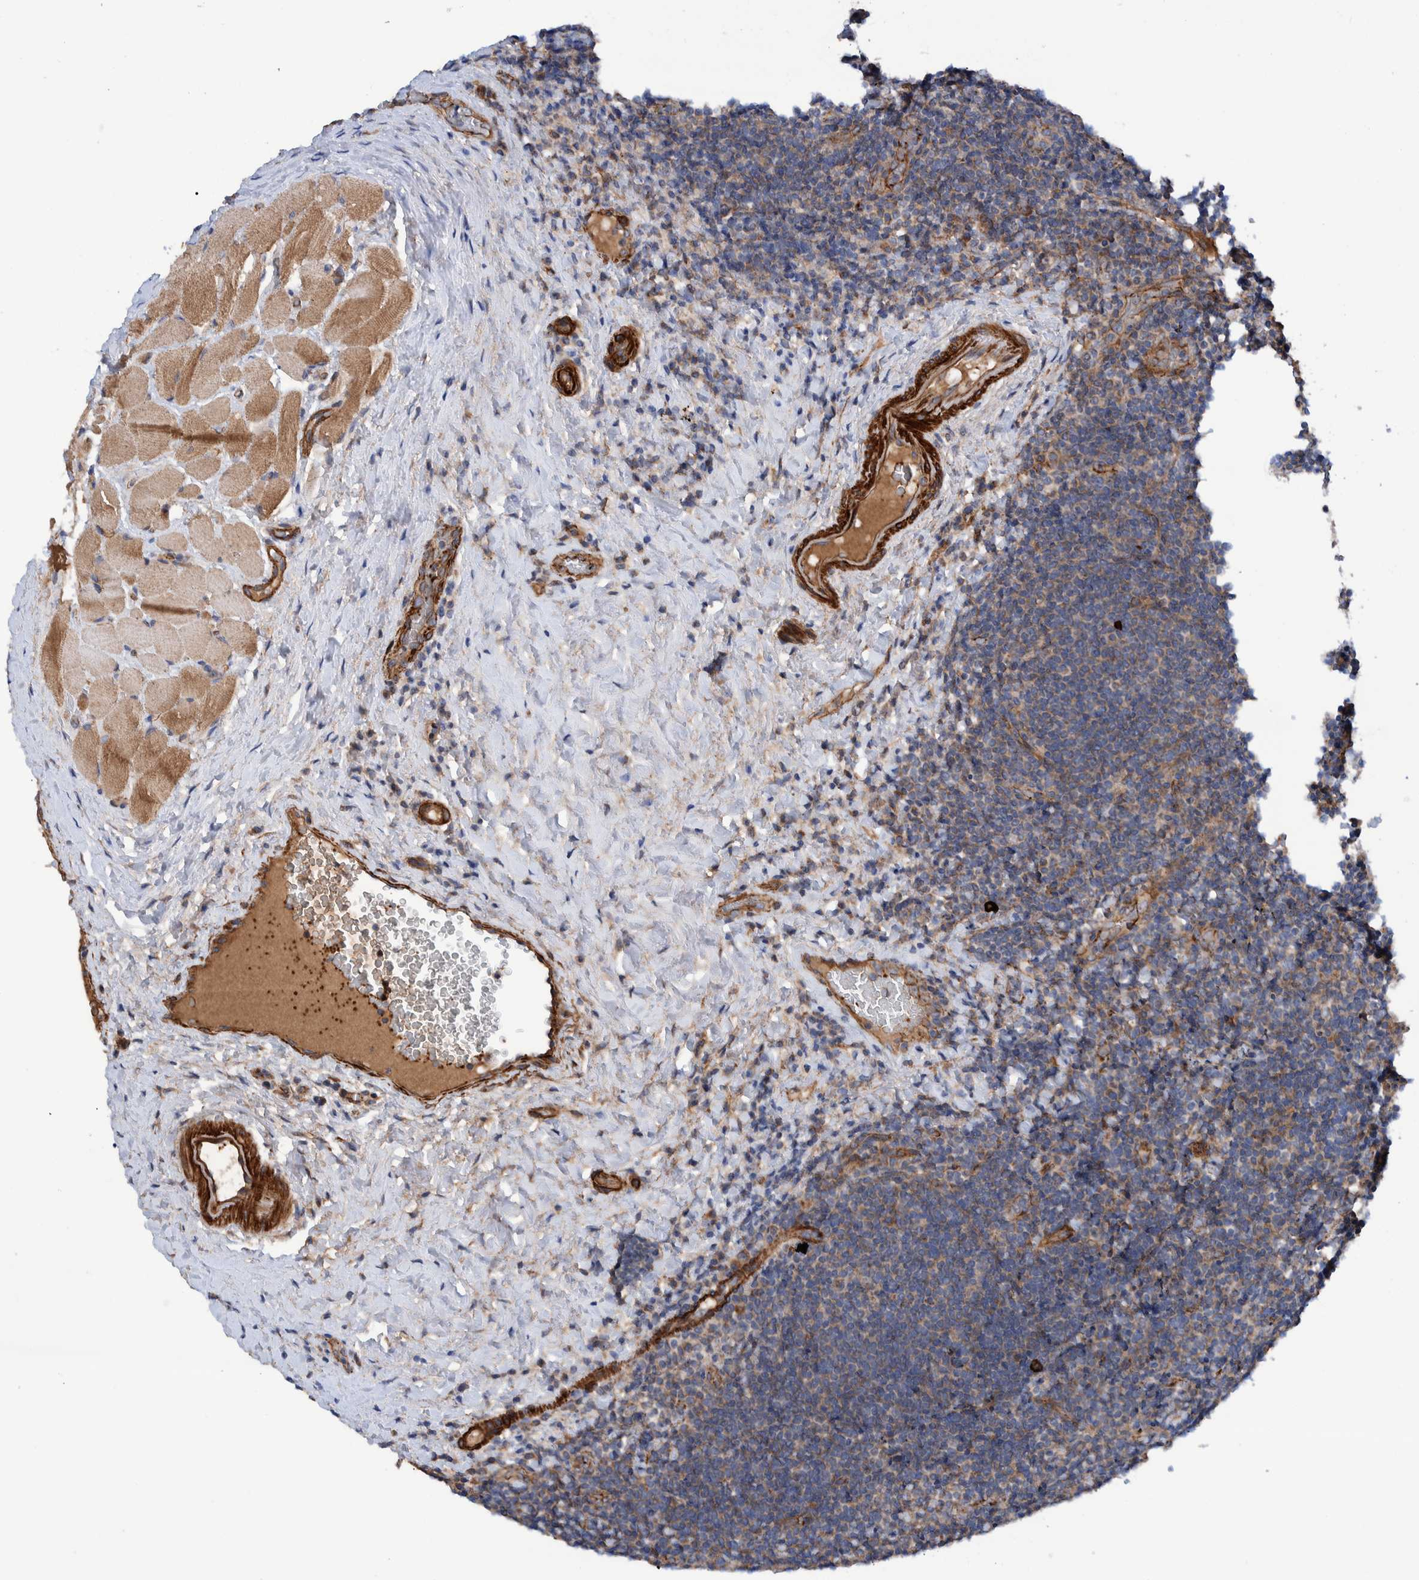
{"staining": {"intensity": "weak", "quantity": "<25%", "location": "cytoplasmic/membranous"}, "tissue": "lymphoma", "cell_type": "Tumor cells", "image_type": "cancer", "snomed": [{"axis": "morphology", "description": "Malignant lymphoma, non-Hodgkin's type, High grade"}, {"axis": "topography", "description": "Tonsil"}], "caption": "Immunohistochemical staining of lymphoma shows no significant expression in tumor cells.", "gene": "SLC25A10", "patient": {"sex": "female", "age": 36}}